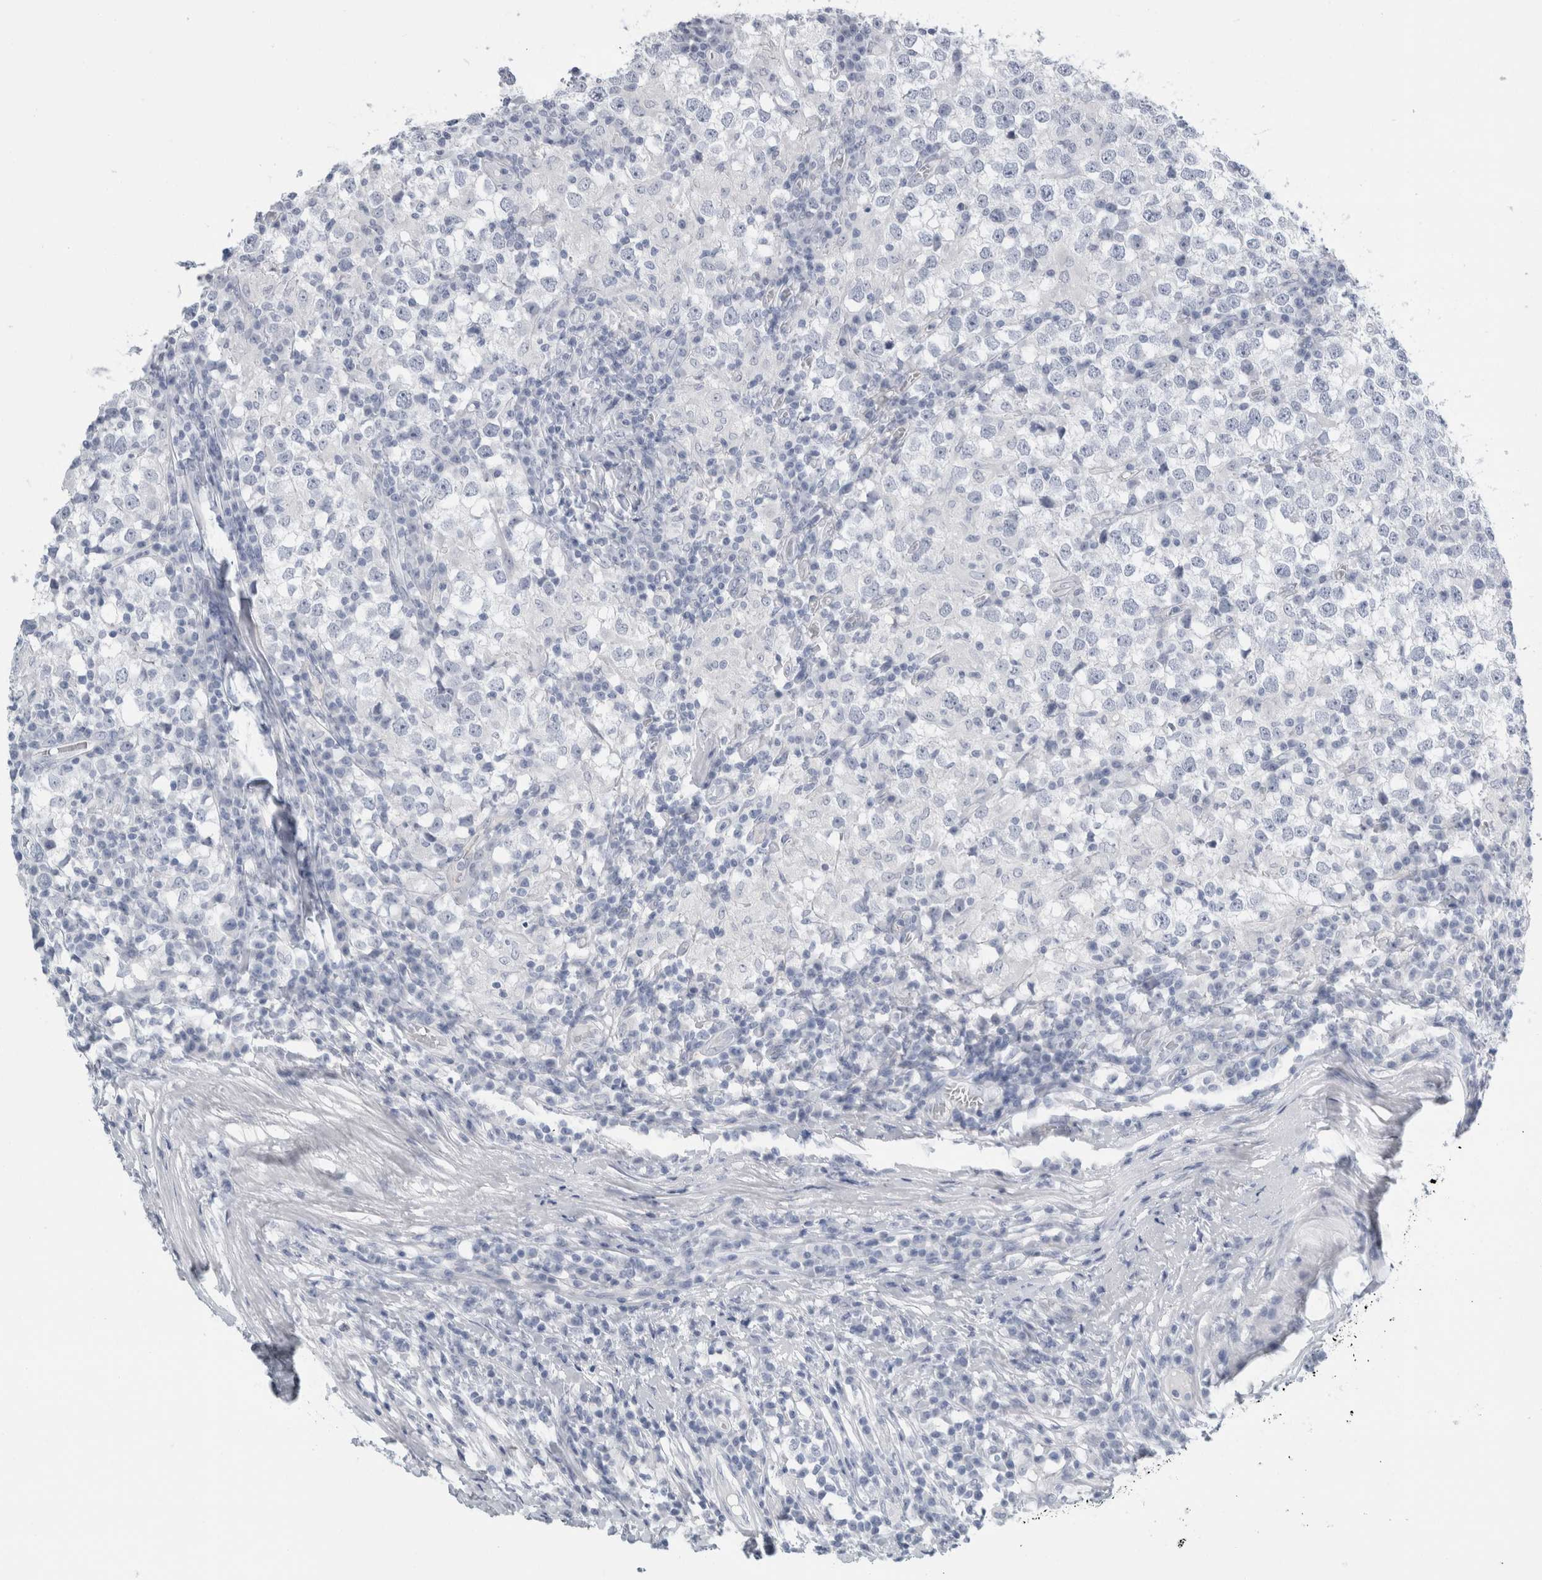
{"staining": {"intensity": "negative", "quantity": "none", "location": "none"}, "tissue": "testis cancer", "cell_type": "Tumor cells", "image_type": "cancer", "snomed": [{"axis": "morphology", "description": "Seminoma, NOS"}, {"axis": "topography", "description": "Testis"}], "caption": "There is no significant positivity in tumor cells of testis cancer (seminoma).", "gene": "RPH3AL", "patient": {"sex": "male", "age": 65}}